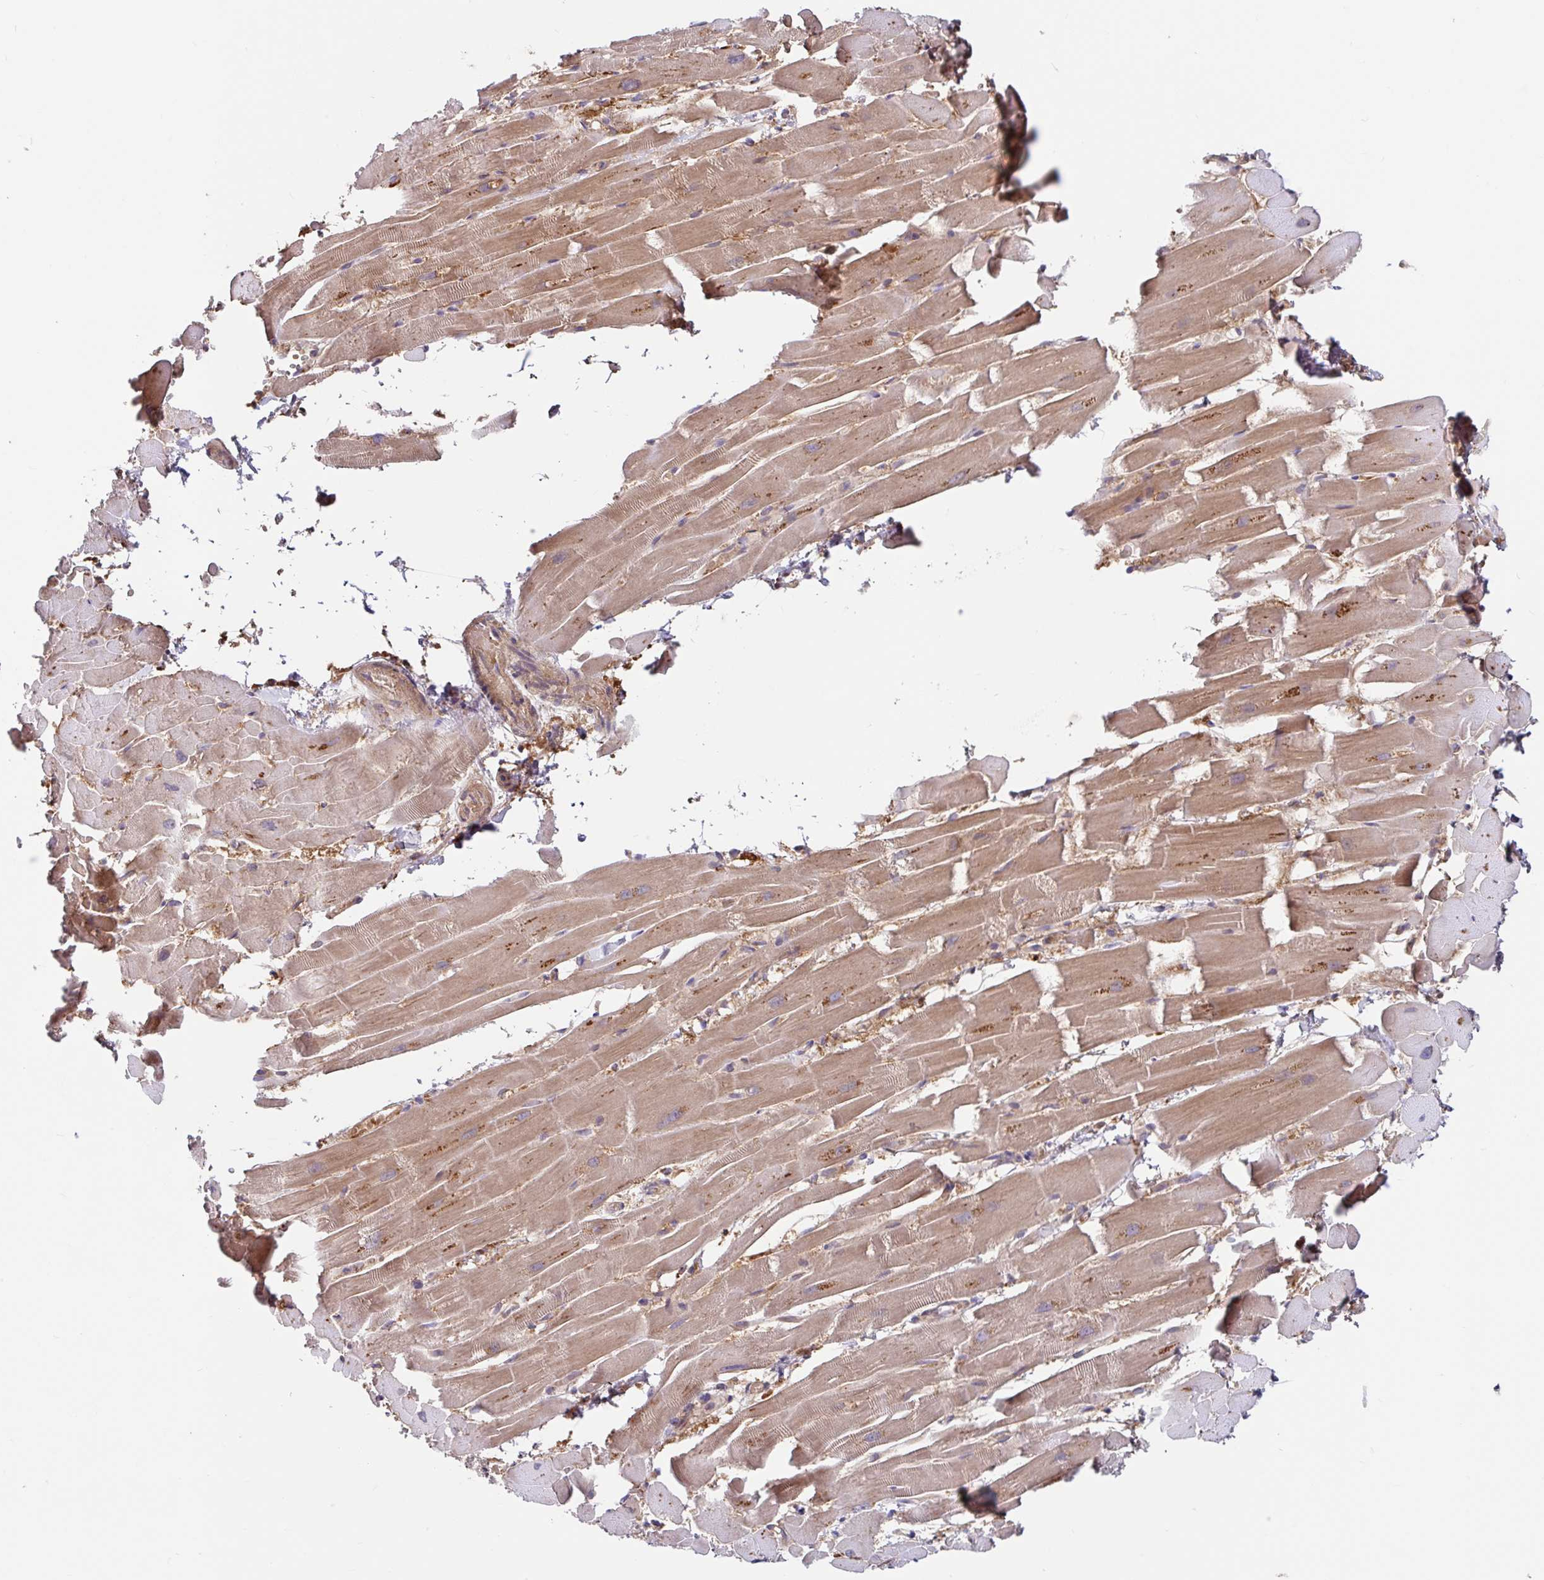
{"staining": {"intensity": "moderate", "quantity": "25%-75%", "location": "cytoplasmic/membranous"}, "tissue": "heart muscle", "cell_type": "Cardiomyocytes", "image_type": "normal", "snomed": [{"axis": "morphology", "description": "Normal tissue, NOS"}, {"axis": "topography", "description": "Heart"}], "caption": "Heart muscle stained for a protein demonstrates moderate cytoplasmic/membranous positivity in cardiomyocytes.", "gene": "BLVRA", "patient": {"sex": "male", "age": 37}}